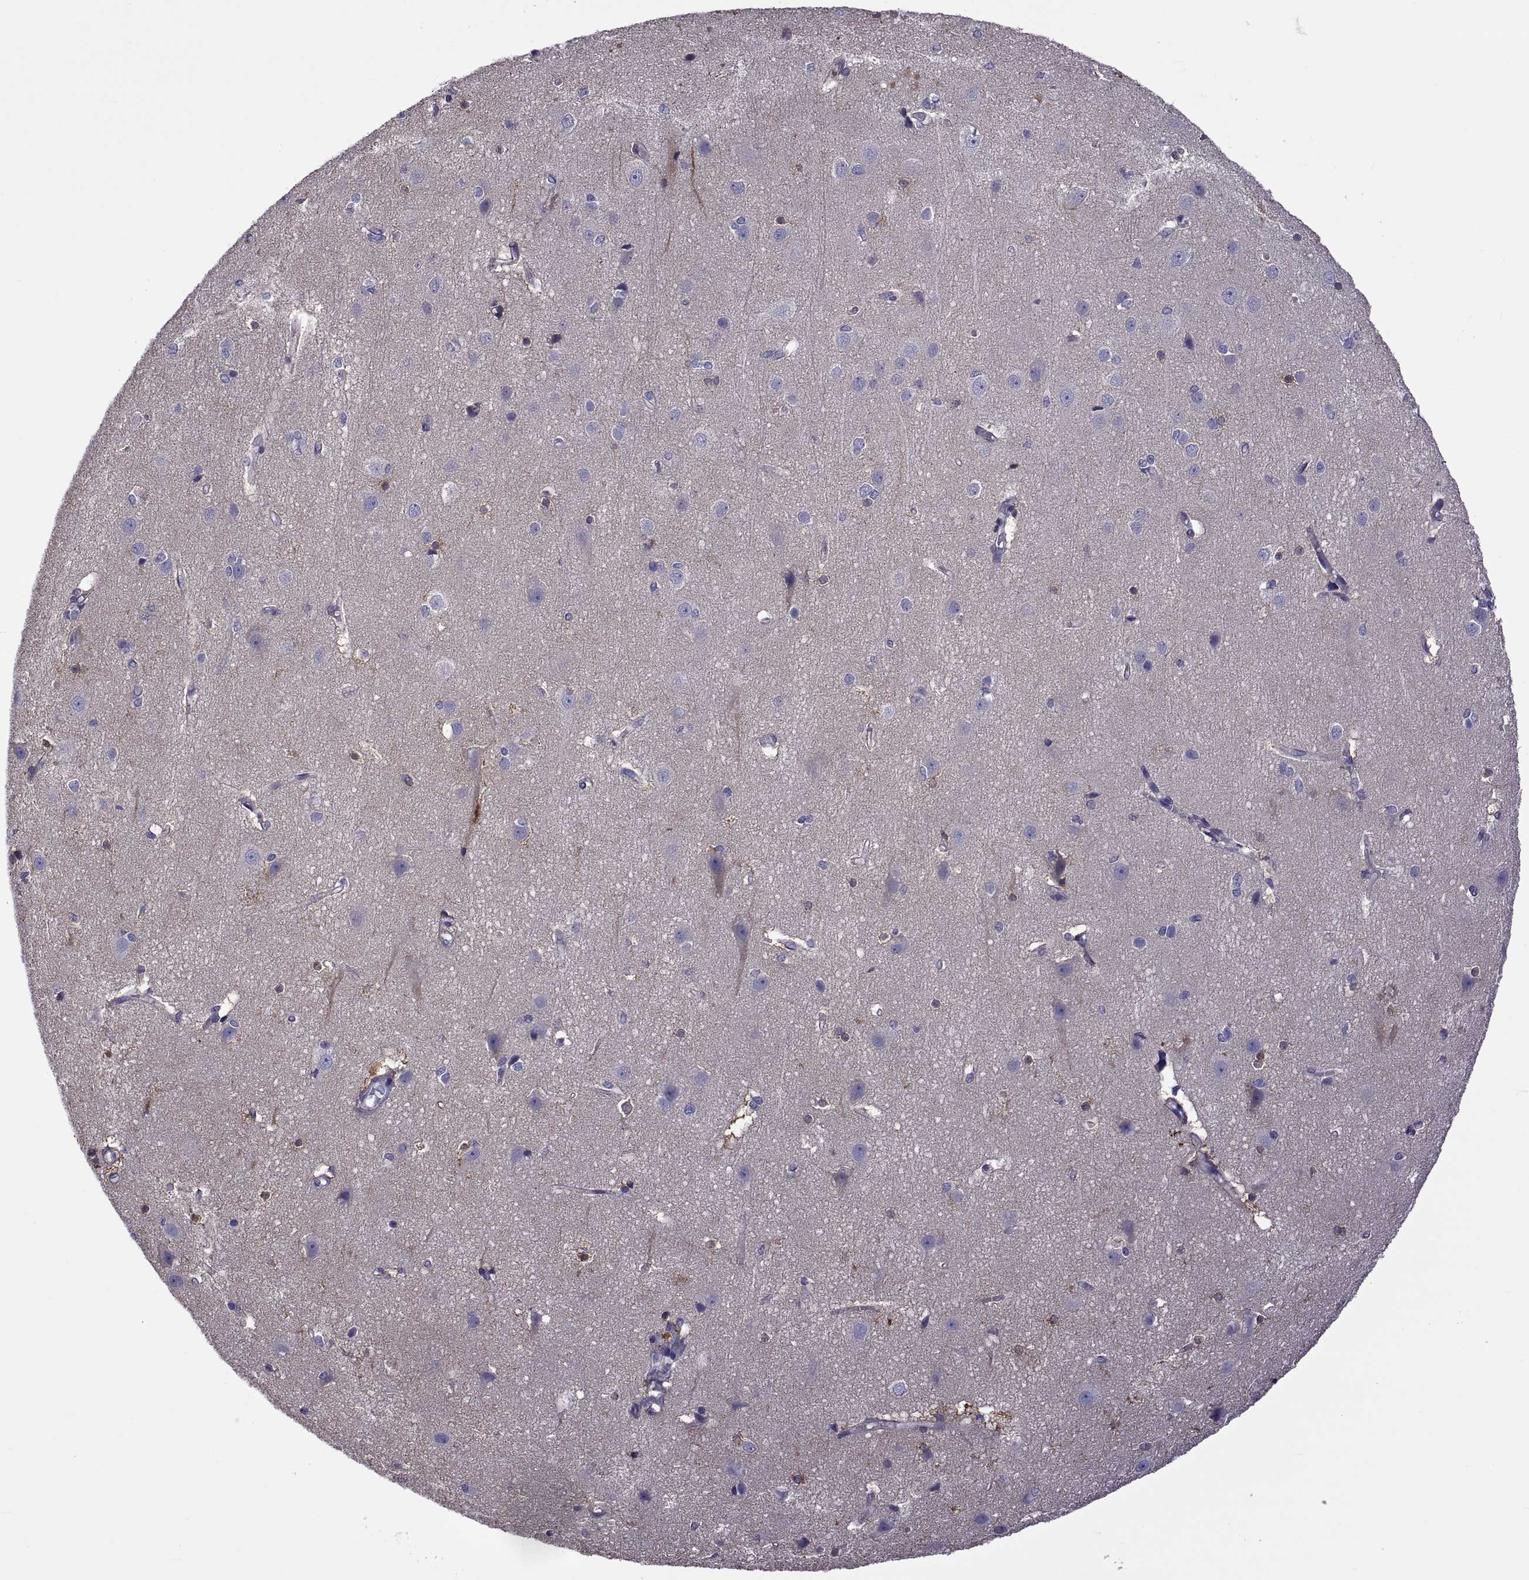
{"staining": {"intensity": "negative", "quantity": "none", "location": "none"}, "tissue": "cerebral cortex", "cell_type": "Endothelial cells", "image_type": "normal", "snomed": [{"axis": "morphology", "description": "Normal tissue, NOS"}, {"axis": "topography", "description": "Cerebral cortex"}], "caption": "This is an IHC photomicrograph of unremarkable cerebral cortex. There is no expression in endothelial cells.", "gene": "TMC3", "patient": {"sex": "male", "age": 37}}